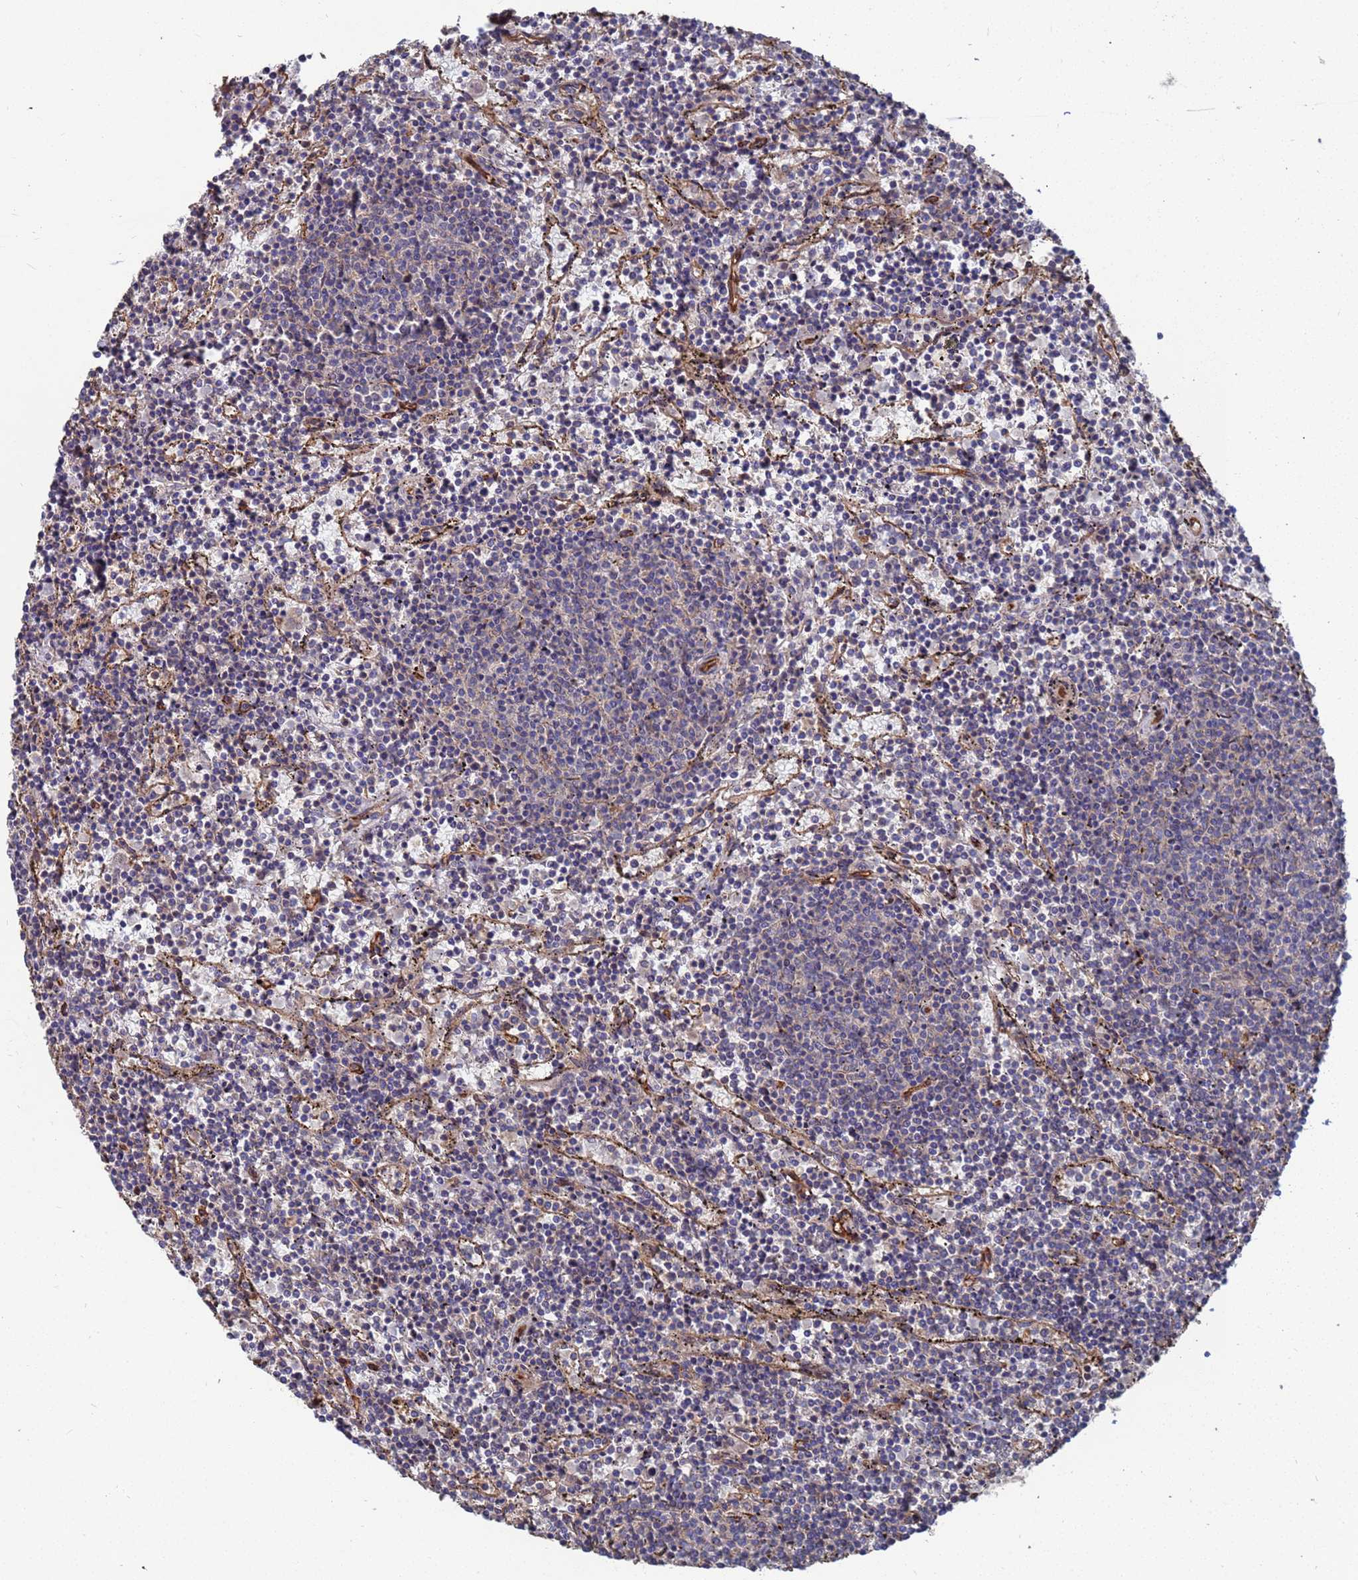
{"staining": {"intensity": "negative", "quantity": "none", "location": "none"}, "tissue": "lymphoma", "cell_type": "Tumor cells", "image_type": "cancer", "snomed": [{"axis": "morphology", "description": "Malignant lymphoma, non-Hodgkin's type, Low grade"}, {"axis": "topography", "description": "Spleen"}], "caption": "Tumor cells are negative for protein expression in human low-grade malignant lymphoma, non-Hodgkin's type. (DAB (3,3'-diaminobenzidine) IHC visualized using brightfield microscopy, high magnification).", "gene": "NDUFAF6", "patient": {"sex": "female", "age": 50}}